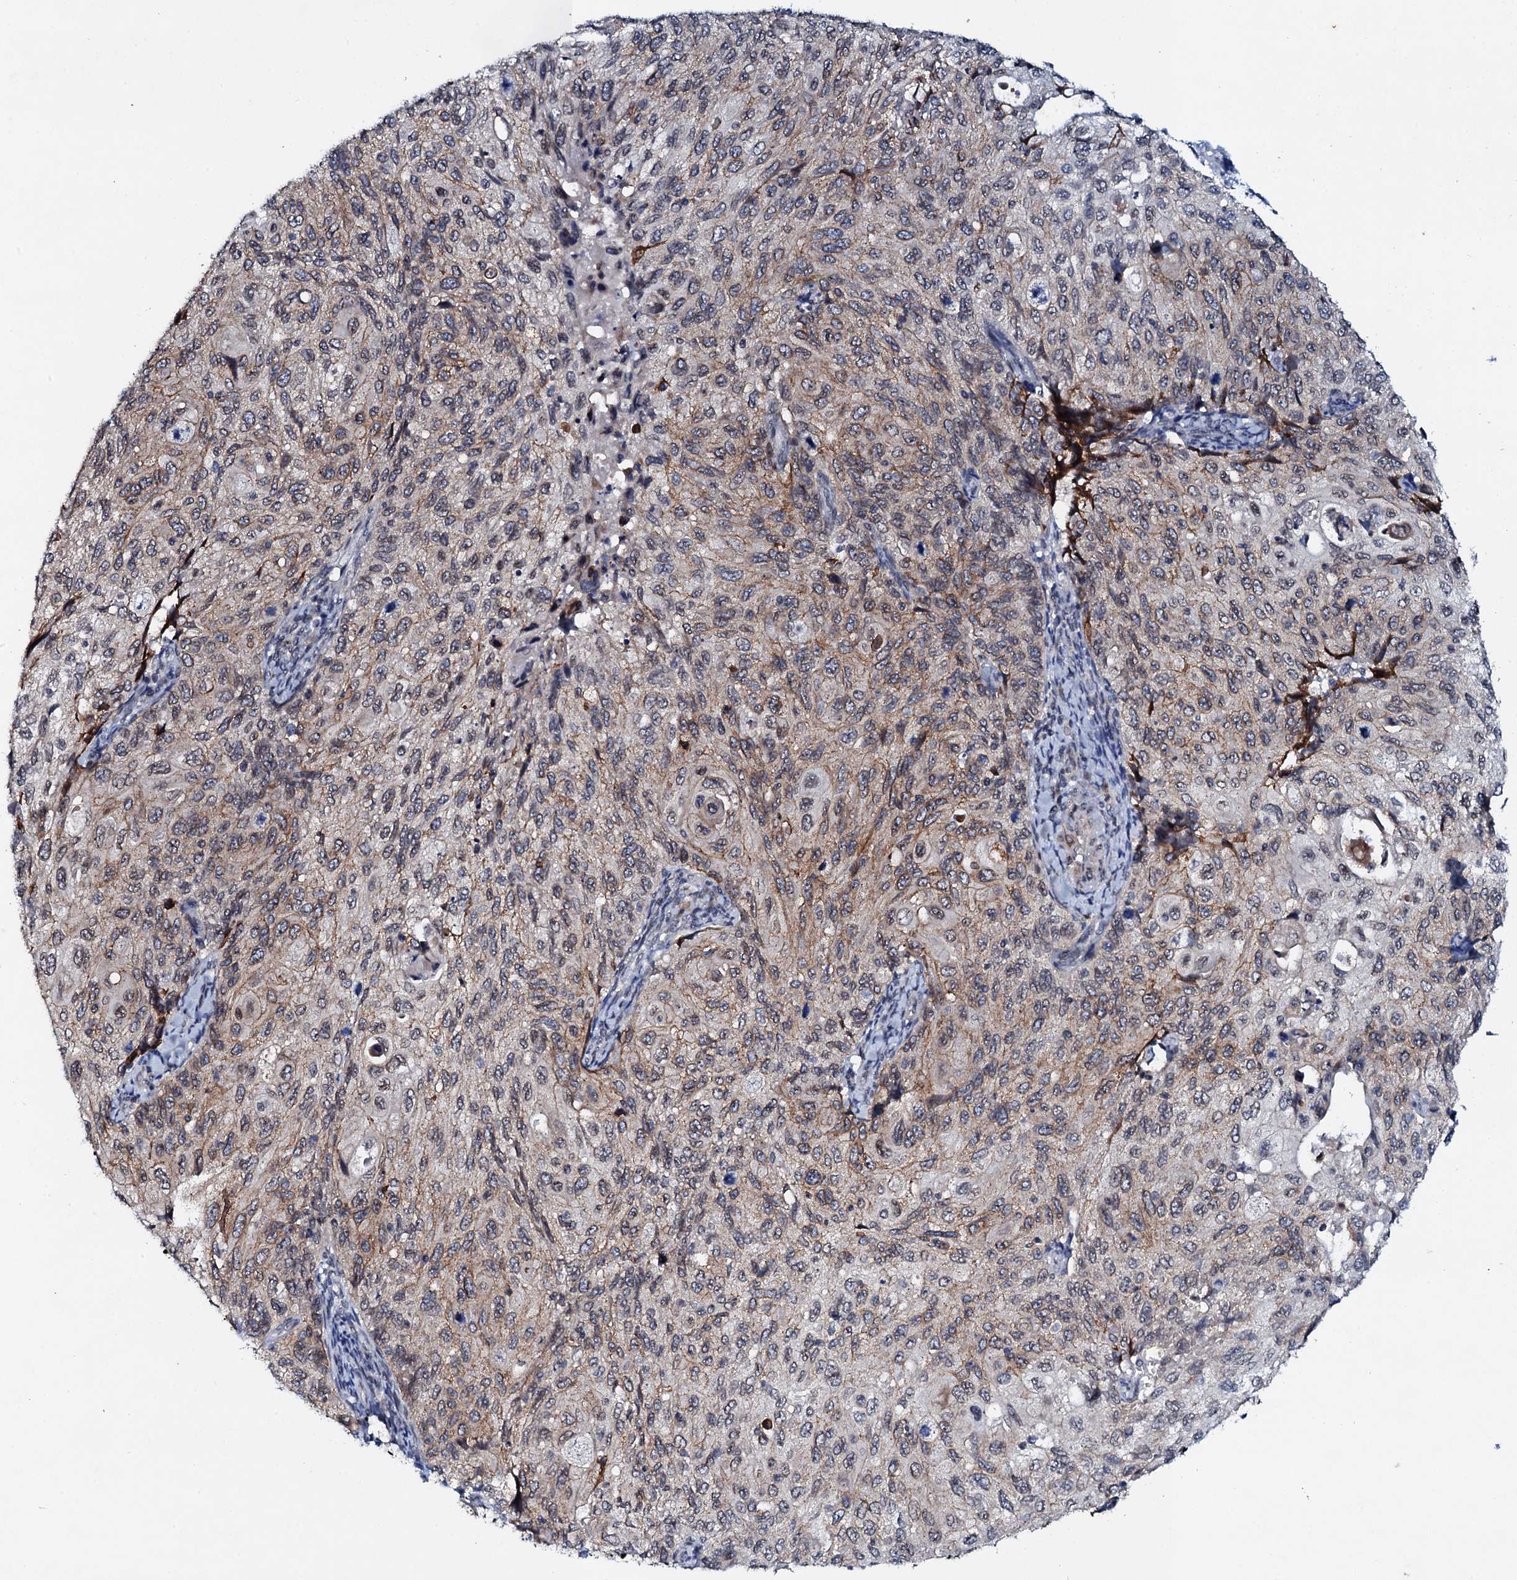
{"staining": {"intensity": "weak", "quantity": "25%-75%", "location": "cytoplasmic/membranous"}, "tissue": "cervical cancer", "cell_type": "Tumor cells", "image_type": "cancer", "snomed": [{"axis": "morphology", "description": "Squamous cell carcinoma, NOS"}, {"axis": "topography", "description": "Cervix"}], "caption": "A histopathology image showing weak cytoplasmic/membranous positivity in approximately 25%-75% of tumor cells in cervical cancer, as visualized by brown immunohistochemical staining.", "gene": "SNTA1", "patient": {"sex": "female", "age": 70}}